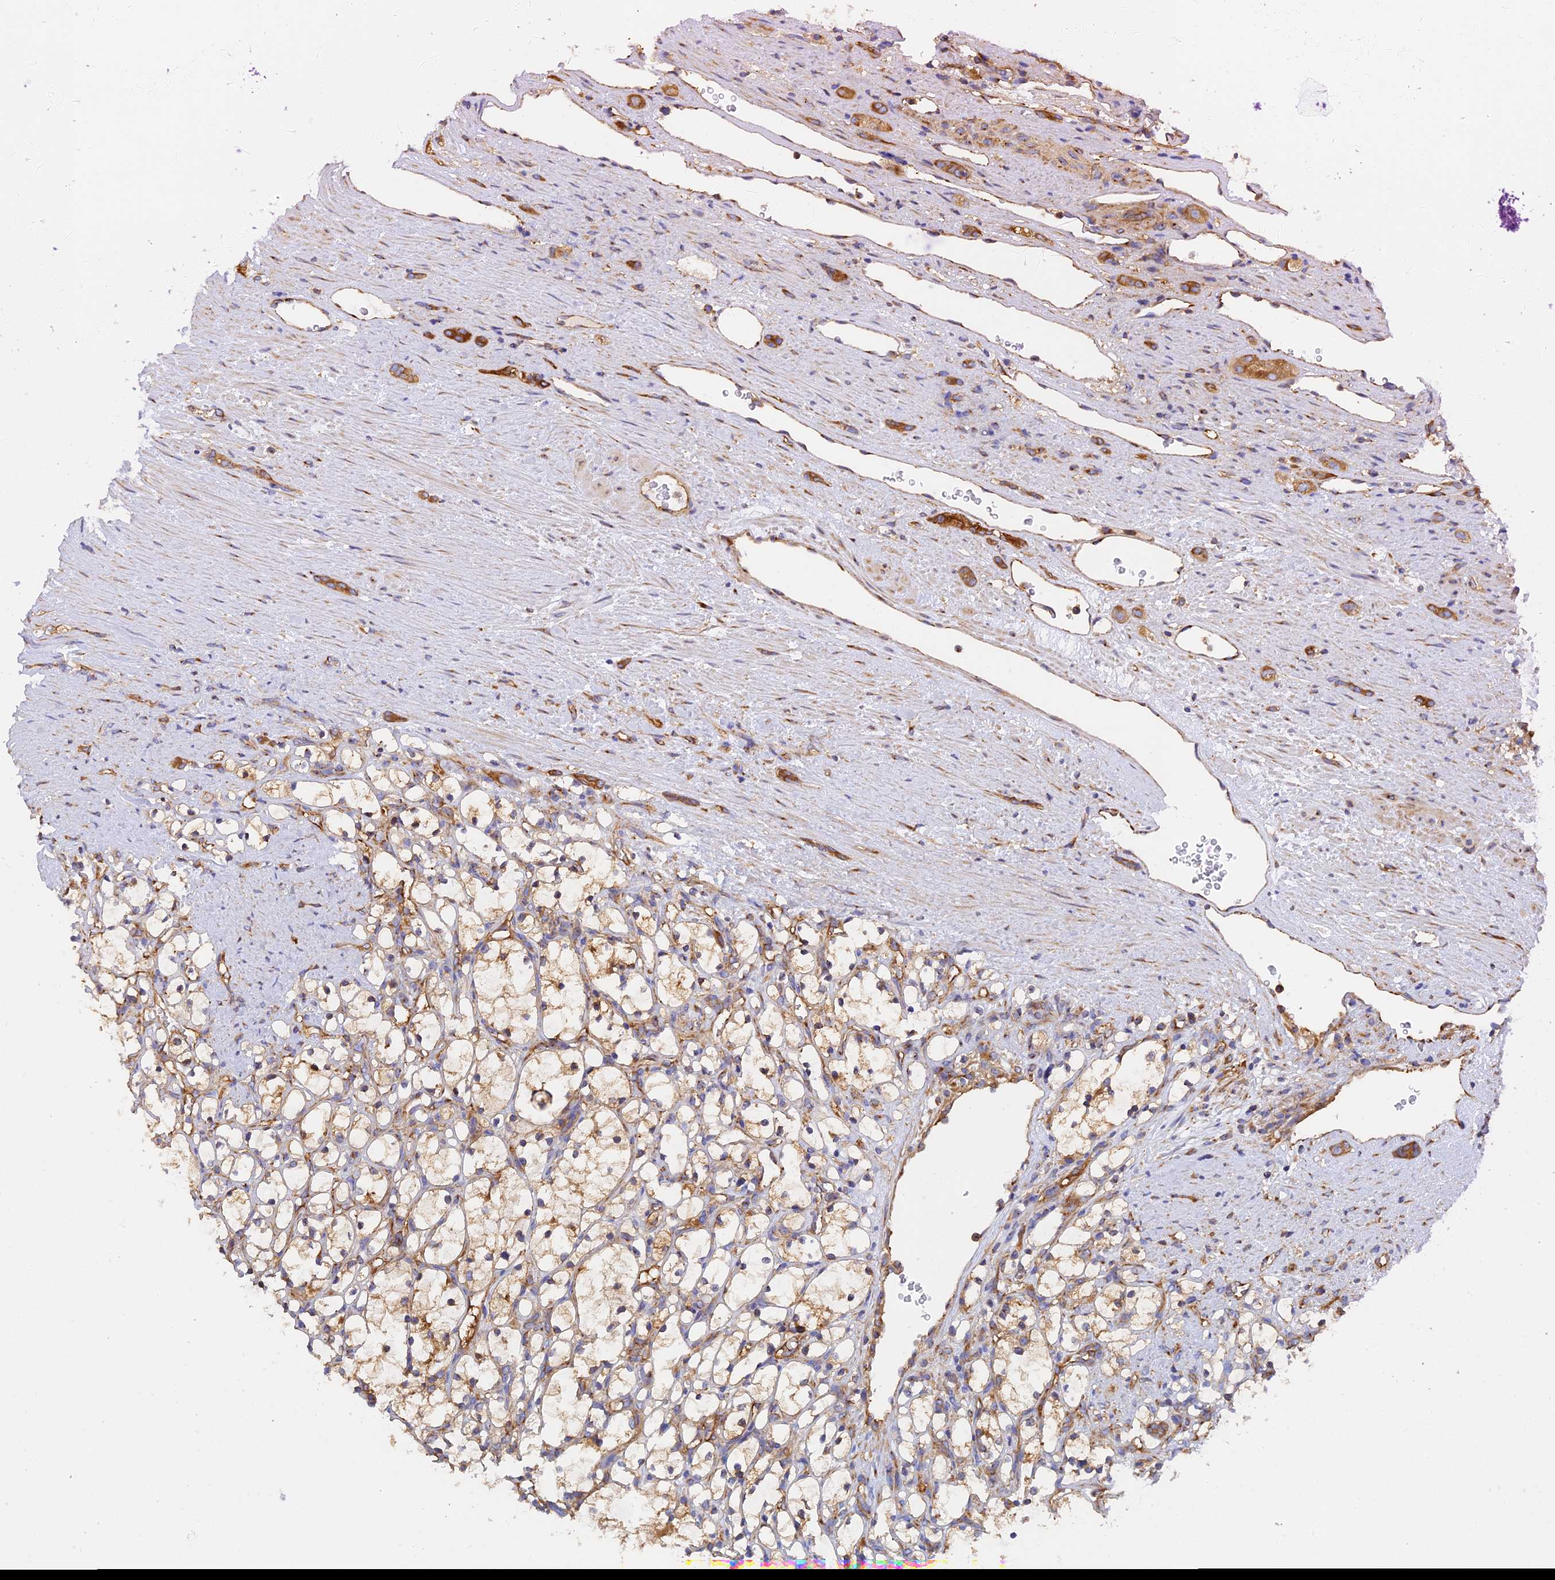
{"staining": {"intensity": "weak", "quantity": "25%-75%", "location": "cytoplasmic/membranous"}, "tissue": "renal cancer", "cell_type": "Tumor cells", "image_type": "cancer", "snomed": [{"axis": "morphology", "description": "Adenocarcinoma, NOS"}, {"axis": "topography", "description": "Kidney"}], "caption": "This image demonstrates renal cancer (adenocarcinoma) stained with IHC to label a protein in brown. The cytoplasmic/membranous of tumor cells show weak positivity for the protein. Nuclei are counter-stained blue.", "gene": "DCTN2", "patient": {"sex": "female", "age": 69}}